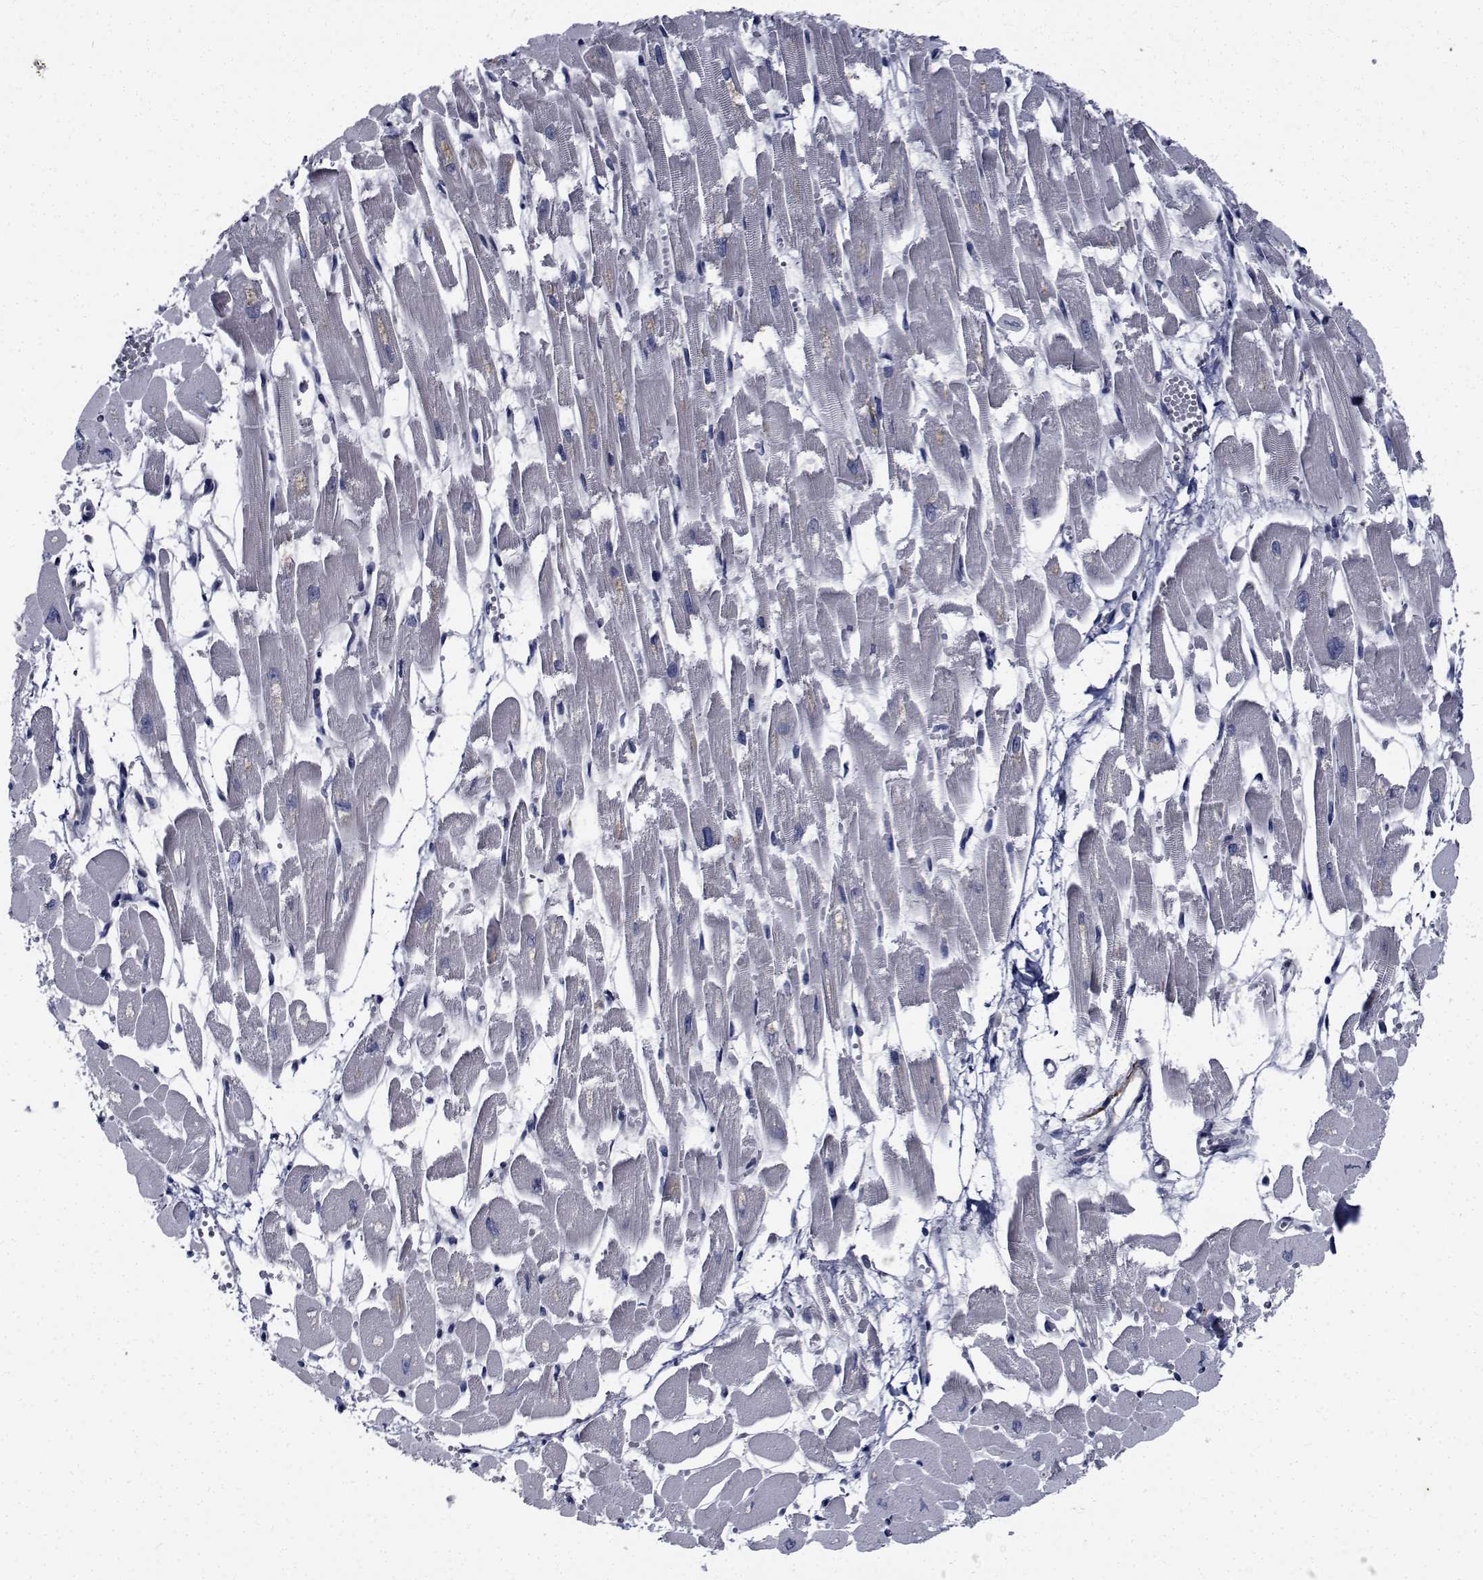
{"staining": {"intensity": "negative", "quantity": "none", "location": "none"}, "tissue": "heart muscle", "cell_type": "Cardiomyocytes", "image_type": "normal", "snomed": [{"axis": "morphology", "description": "Normal tissue, NOS"}, {"axis": "topography", "description": "Heart"}], "caption": "A high-resolution photomicrograph shows immunohistochemistry (IHC) staining of unremarkable heart muscle, which displays no significant expression in cardiomyocytes. Brightfield microscopy of IHC stained with DAB (3,3'-diaminobenzidine) (brown) and hematoxylin (blue), captured at high magnification.", "gene": "TTBK1", "patient": {"sex": "female", "age": 52}}